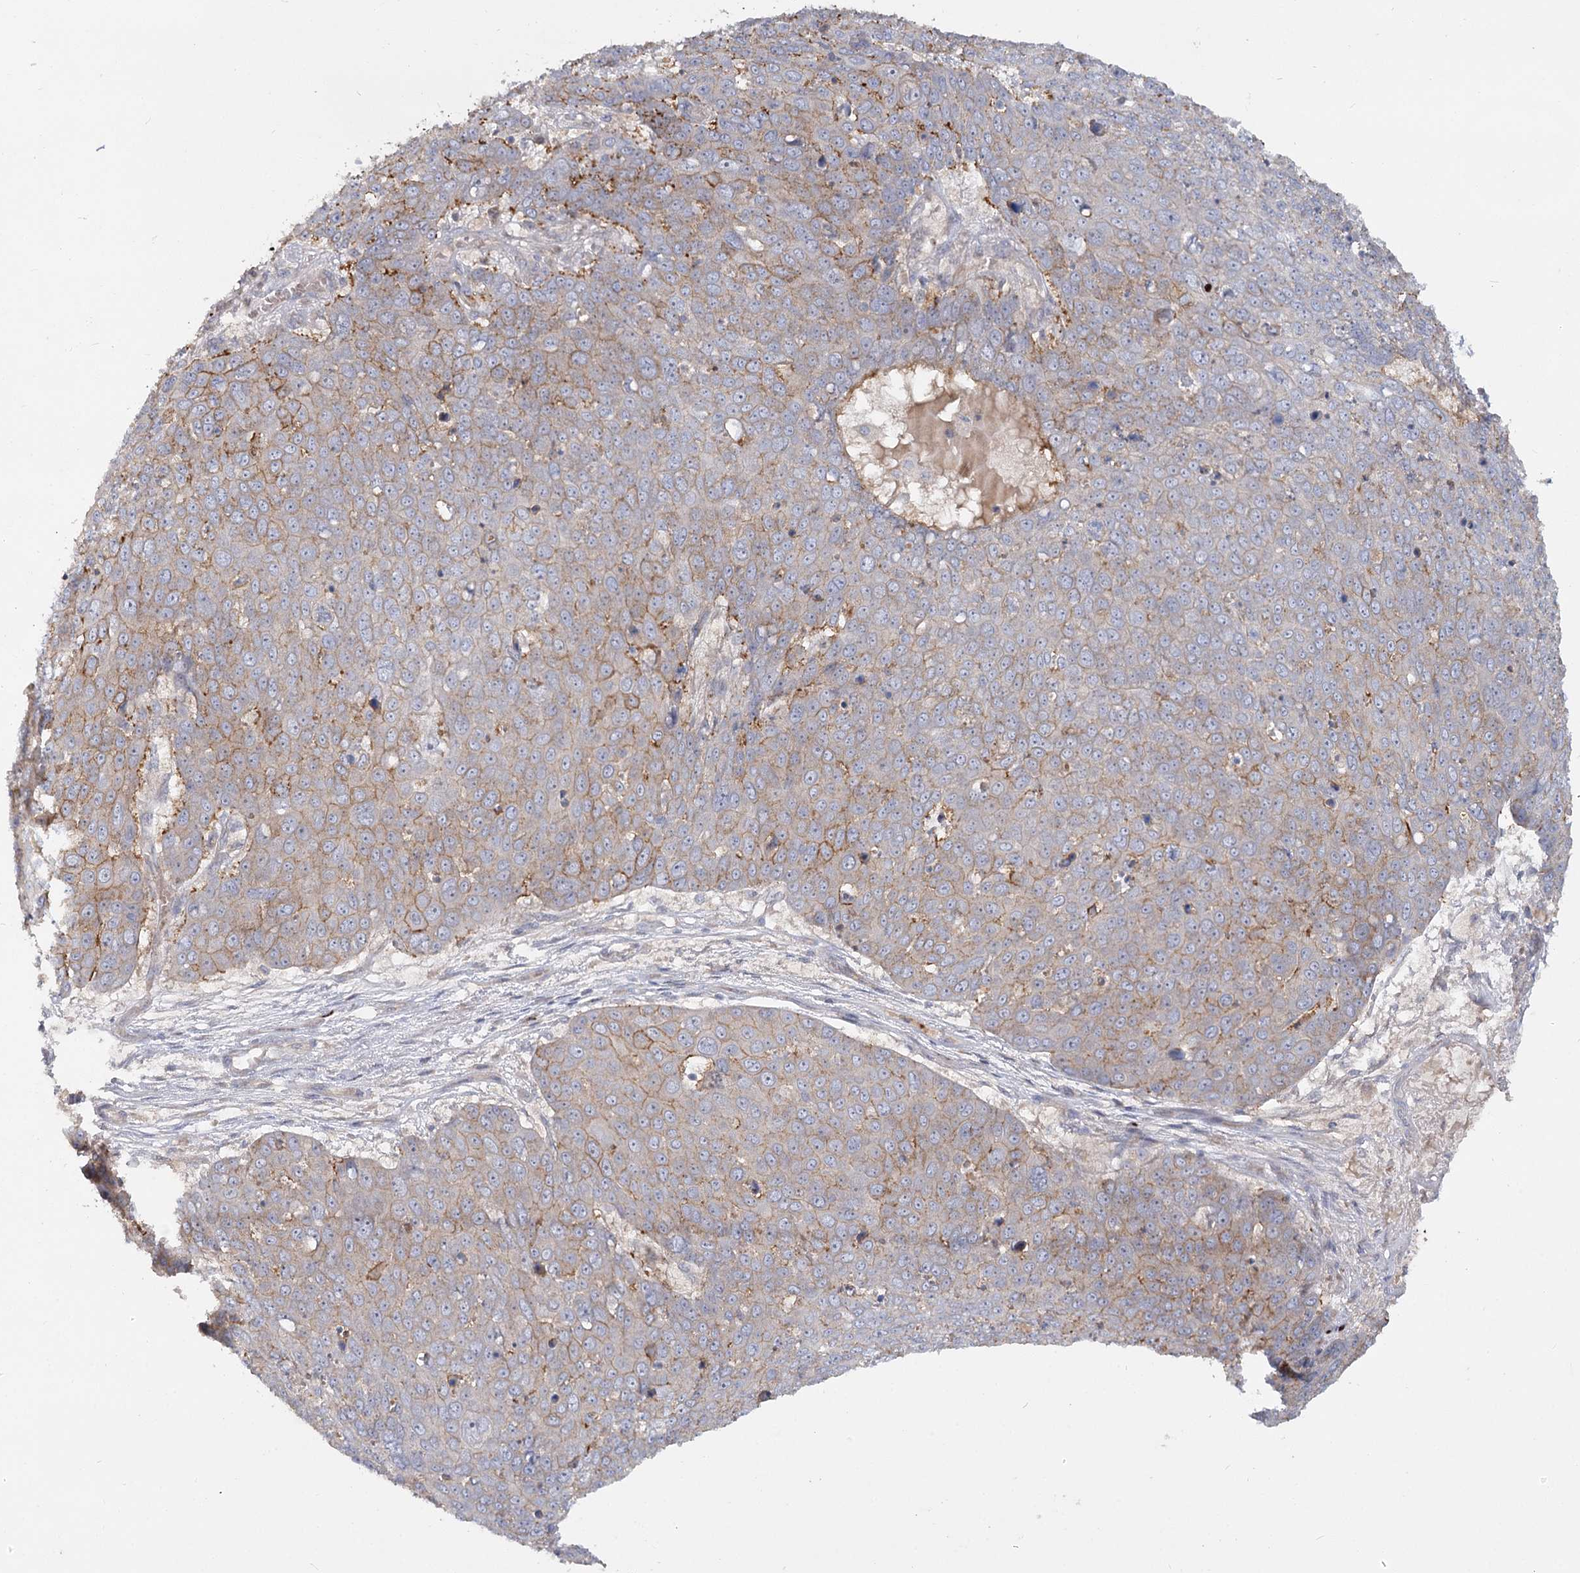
{"staining": {"intensity": "moderate", "quantity": "<25%", "location": "cytoplasmic/membranous"}, "tissue": "skin cancer", "cell_type": "Tumor cells", "image_type": "cancer", "snomed": [{"axis": "morphology", "description": "Squamous cell carcinoma, NOS"}, {"axis": "topography", "description": "Skin"}], "caption": "About <25% of tumor cells in human skin squamous cell carcinoma display moderate cytoplasmic/membranous protein positivity as visualized by brown immunohistochemical staining.", "gene": "ANGPTL5", "patient": {"sex": "male", "age": 71}}